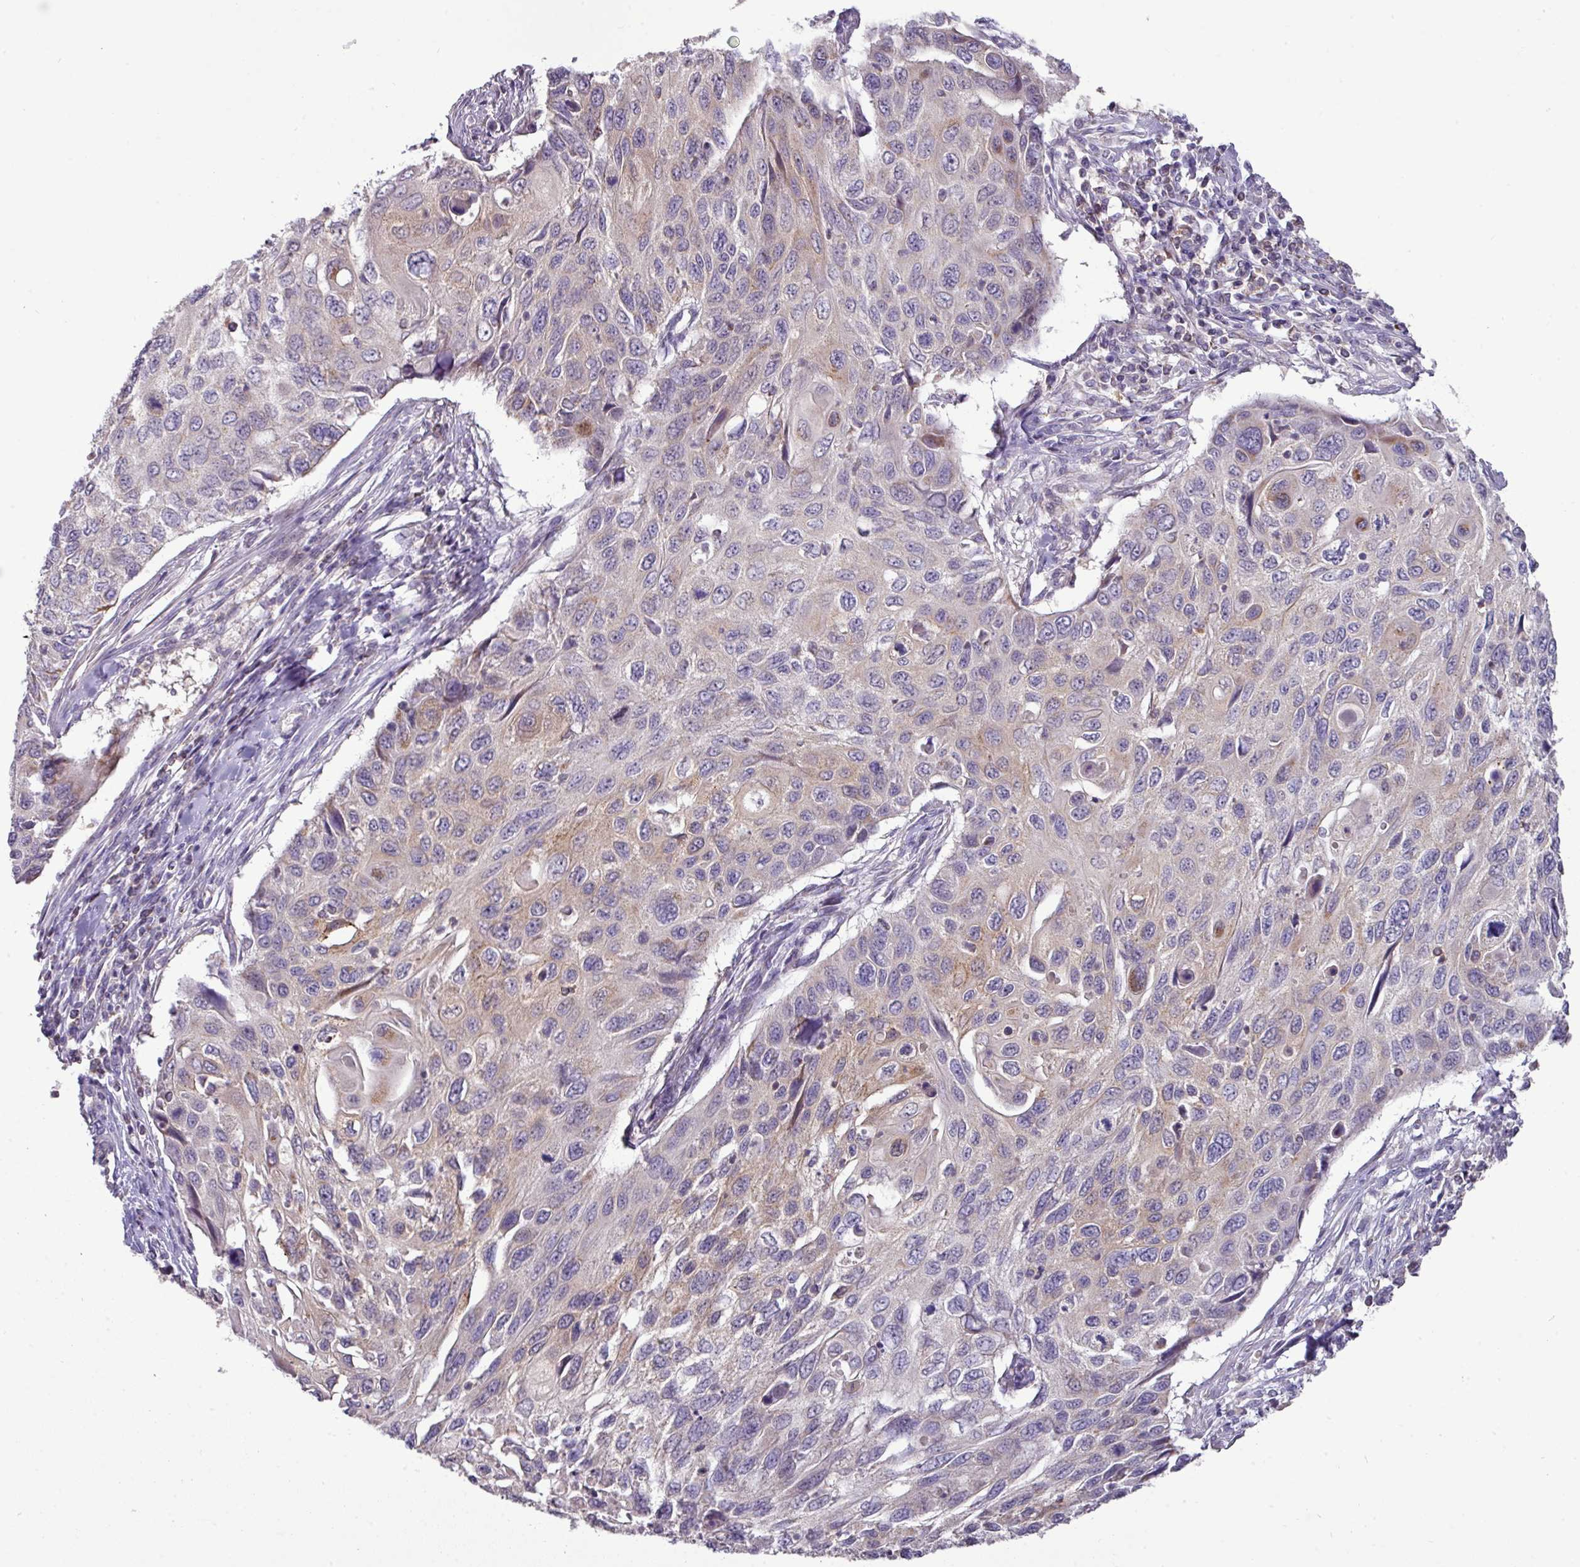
{"staining": {"intensity": "weak", "quantity": "<25%", "location": "cytoplasmic/membranous"}, "tissue": "cervical cancer", "cell_type": "Tumor cells", "image_type": "cancer", "snomed": [{"axis": "morphology", "description": "Squamous cell carcinoma, NOS"}, {"axis": "topography", "description": "Cervix"}], "caption": "Cervical cancer stained for a protein using immunohistochemistry (IHC) displays no staining tumor cells.", "gene": "TRAPPC1", "patient": {"sex": "female", "age": 70}}